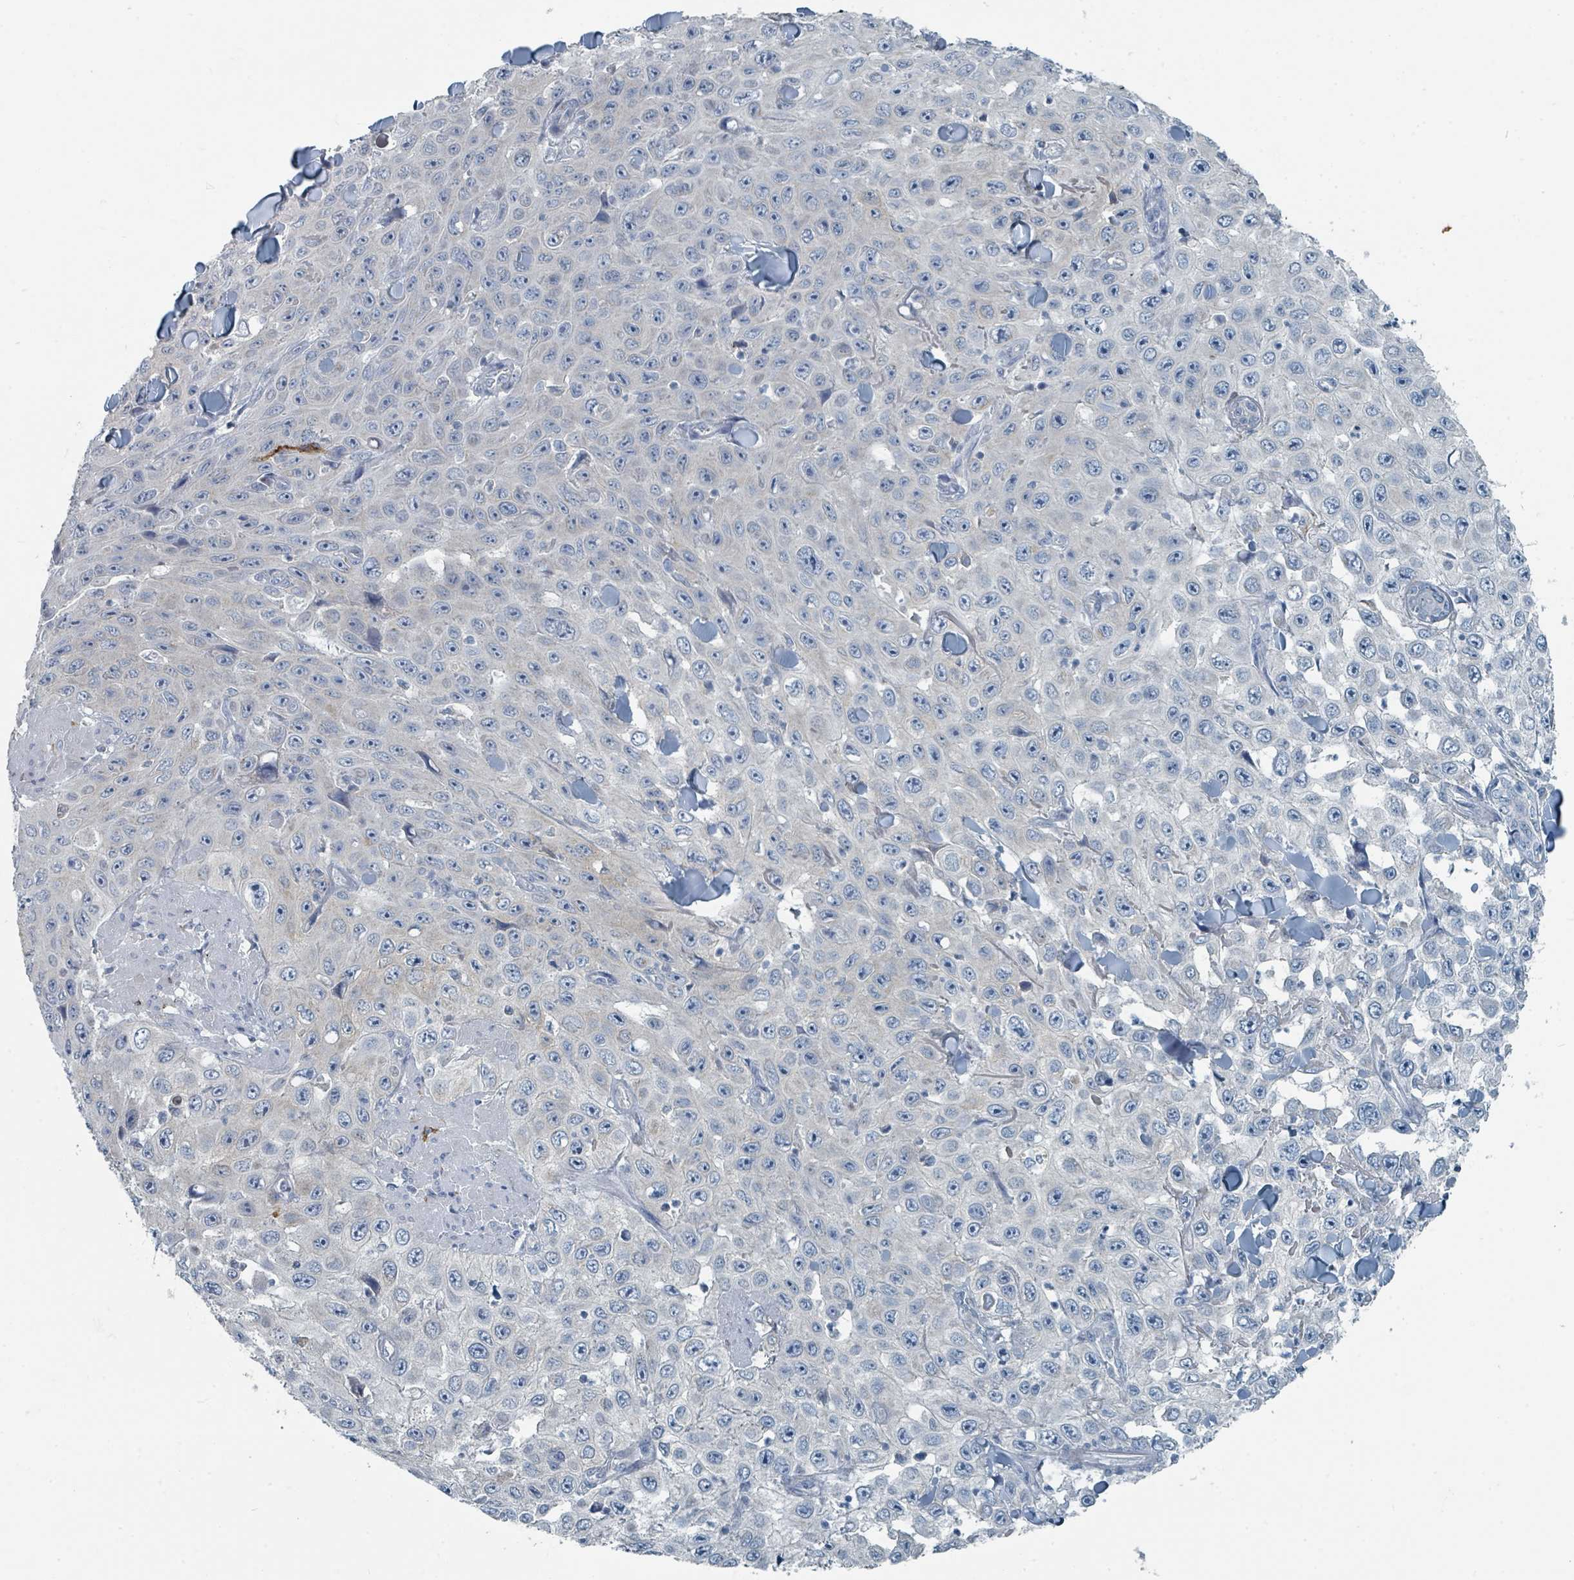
{"staining": {"intensity": "negative", "quantity": "none", "location": "none"}, "tissue": "skin cancer", "cell_type": "Tumor cells", "image_type": "cancer", "snomed": [{"axis": "morphology", "description": "Squamous cell carcinoma, NOS"}, {"axis": "topography", "description": "Skin"}], "caption": "The photomicrograph displays no staining of tumor cells in skin cancer (squamous cell carcinoma).", "gene": "RASA4", "patient": {"sex": "male", "age": 82}}